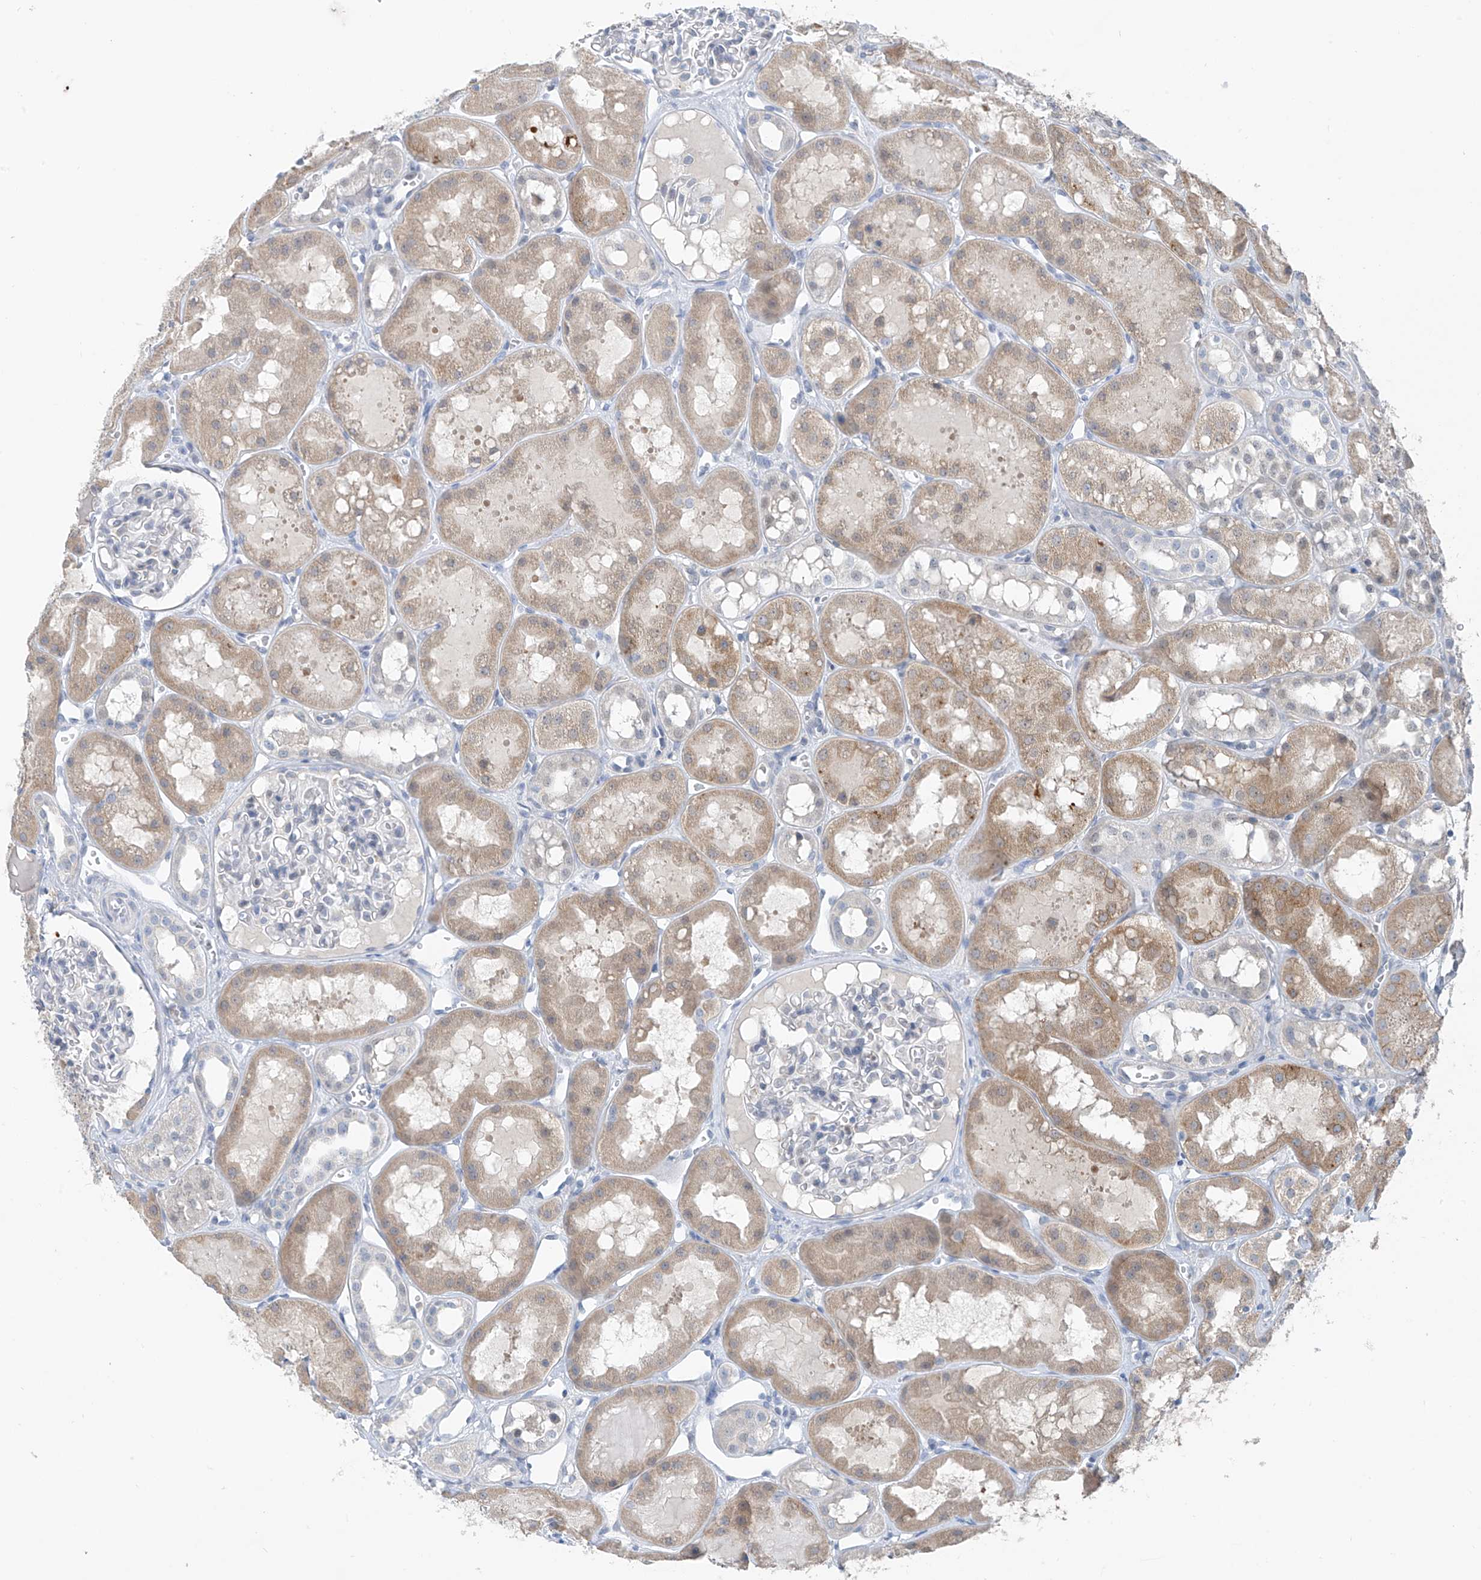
{"staining": {"intensity": "negative", "quantity": "none", "location": "none"}, "tissue": "kidney", "cell_type": "Cells in glomeruli", "image_type": "normal", "snomed": [{"axis": "morphology", "description": "Normal tissue, NOS"}, {"axis": "topography", "description": "Kidney"}], "caption": "Cells in glomeruli are negative for brown protein staining in benign kidney. The staining is performed using DAB brown chromogen with nuclei counter-stained in using hematoxylin.", "gene": "CYP4V2", "patient": {"sex": "male", "age": 16}}